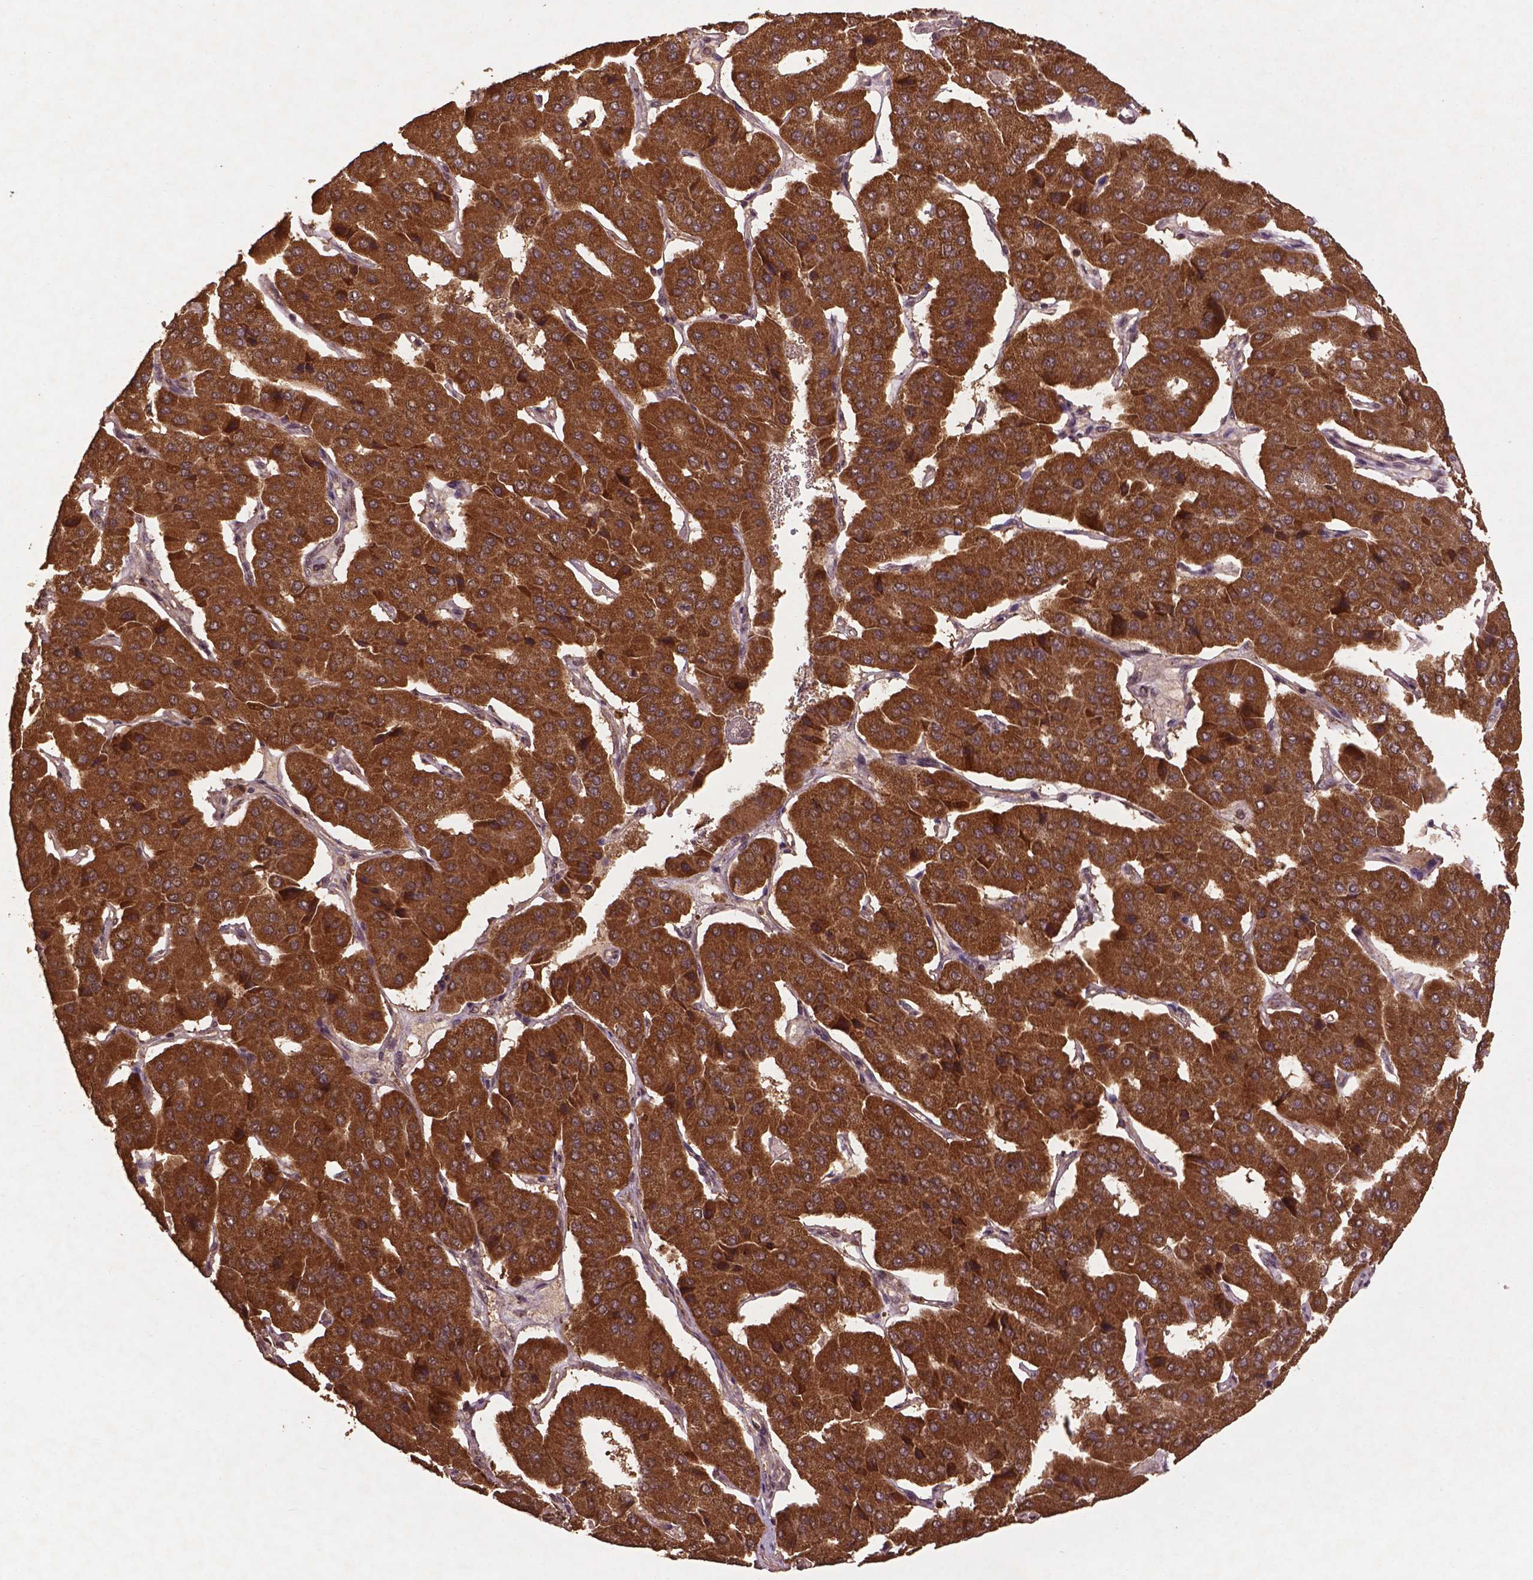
{"staining": {"intensity": "moderate", "quantity": ">75%", "location": "cytoplasmic/membranous"}, "tissue": "parathyroid gland", "cell_type": "Glandular cells", "image_type": "normal", "snomed": [{"axis": "morphology", "description": "Normal tissue, NOS"}, {"axis": "morphology", "description": "Adenoma, NOS"}, {"axis": "topography", "description": "Parathyroid gland"}], "caption": "A micrograph showing moderate cytoplasmic/membranous positivity in approximately >75% of glandular cells in benign parathyroid gland, as visualized by brown immunohistochemical staining.", "gene": "BABAM1", "patient": {"sex": "female", "age": 86}}